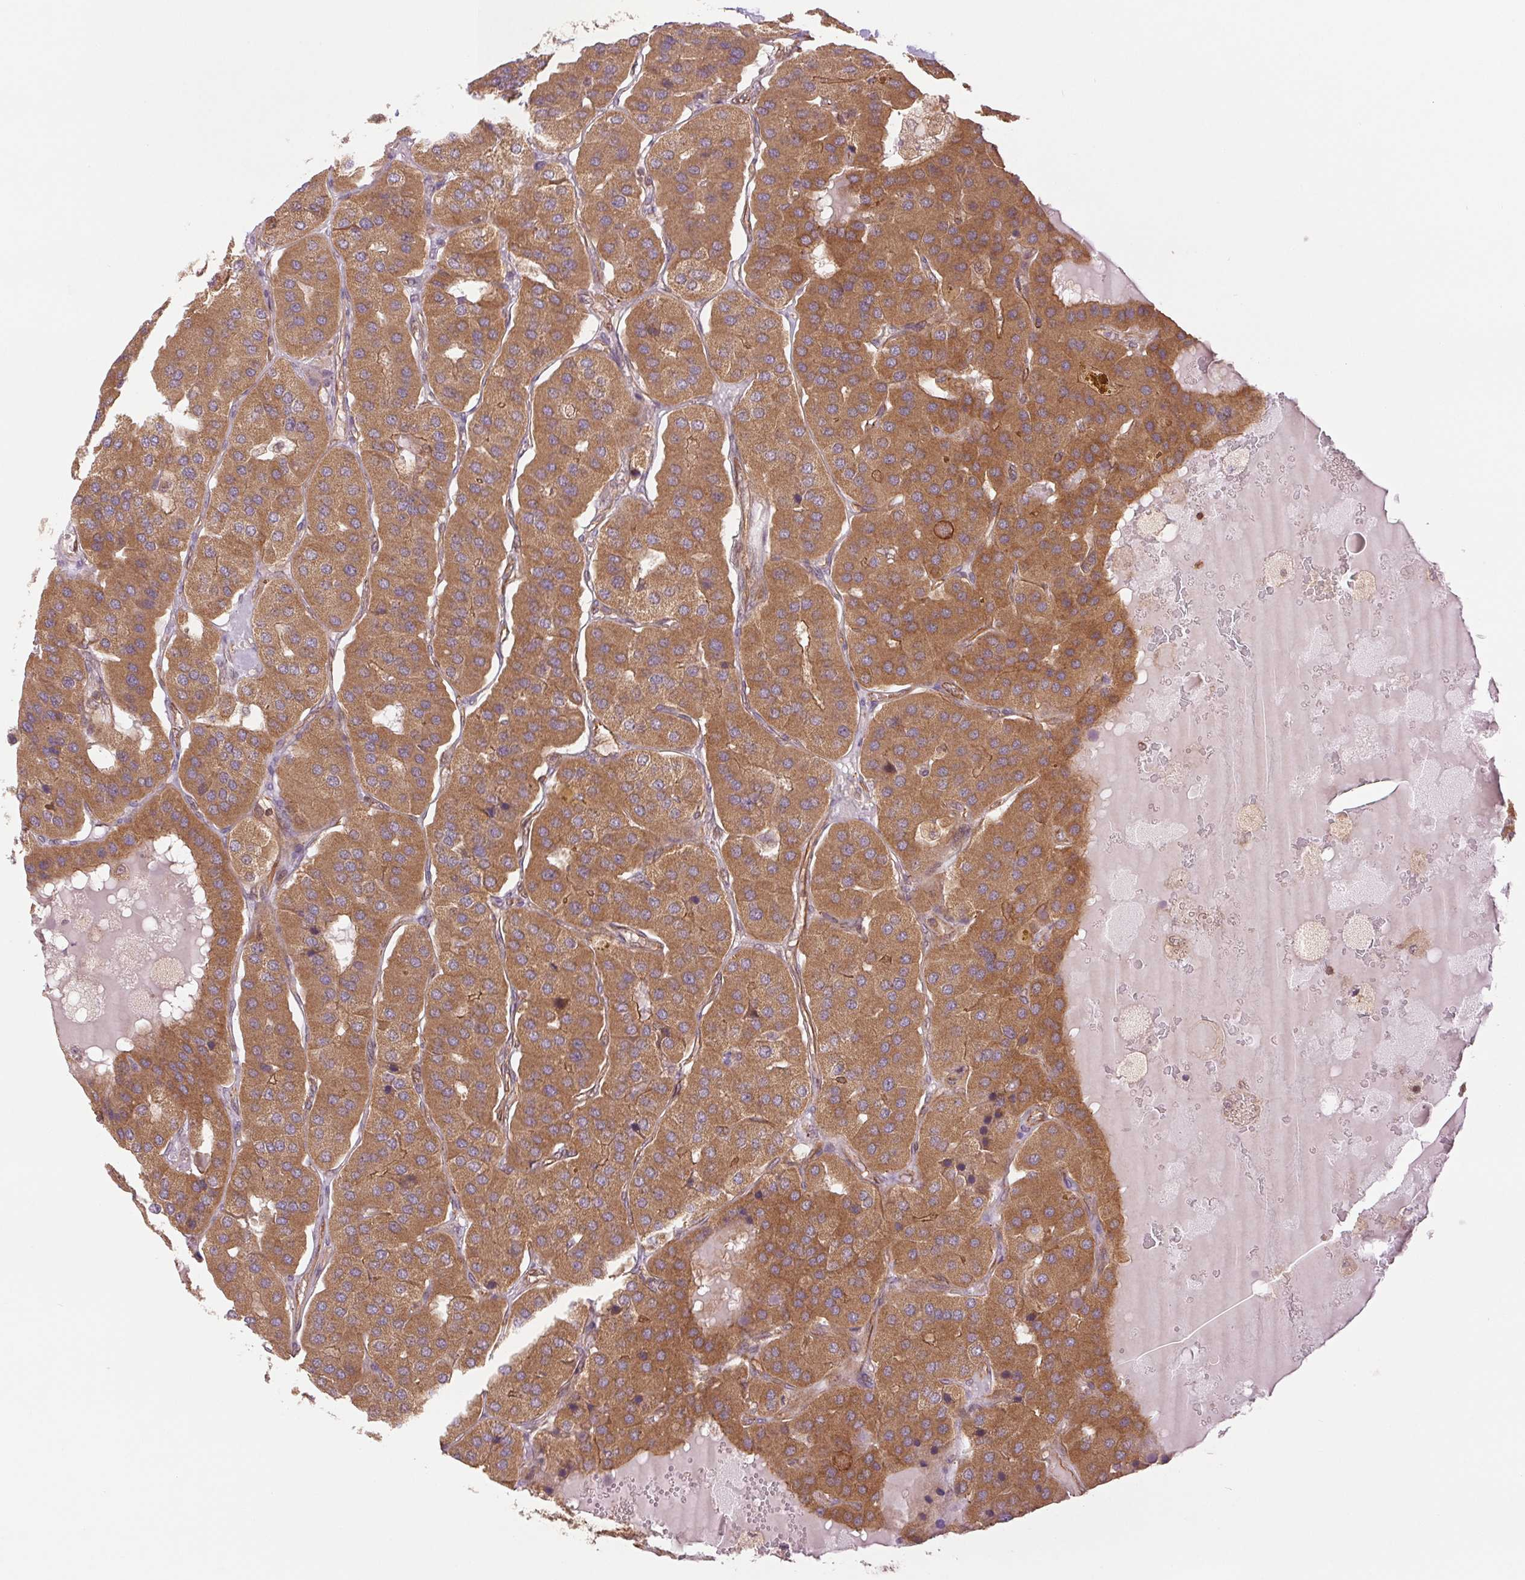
{"staining": {"intensity": "moderate", "quantity": ">75%", "location": "cytoplasmic/membranous"}, "tissue": "parathyroid gland", "cell_type": "Glandular cells", "image_type": "normal", "snomed": [{"axis": "morphology", "description": "Normal tissue, NOS"}, {"axis": "morphology", "description": "Adenoma, NOS"}, {"axis": "topography", "description": "Parathyroid gland"}], "caption": "Unremarkable parathyroid gland demonstrates moderate cytoplasmic/membranous staining in about >75% of glandular cells Using DAB (3,3'-diaminobenzidine) (brown) and hematoxylin (blue) stains, captured at high magnification using brightfield microscopy..", "gene": "STARD7", "patient": {"sex": "female", "age": 86}}